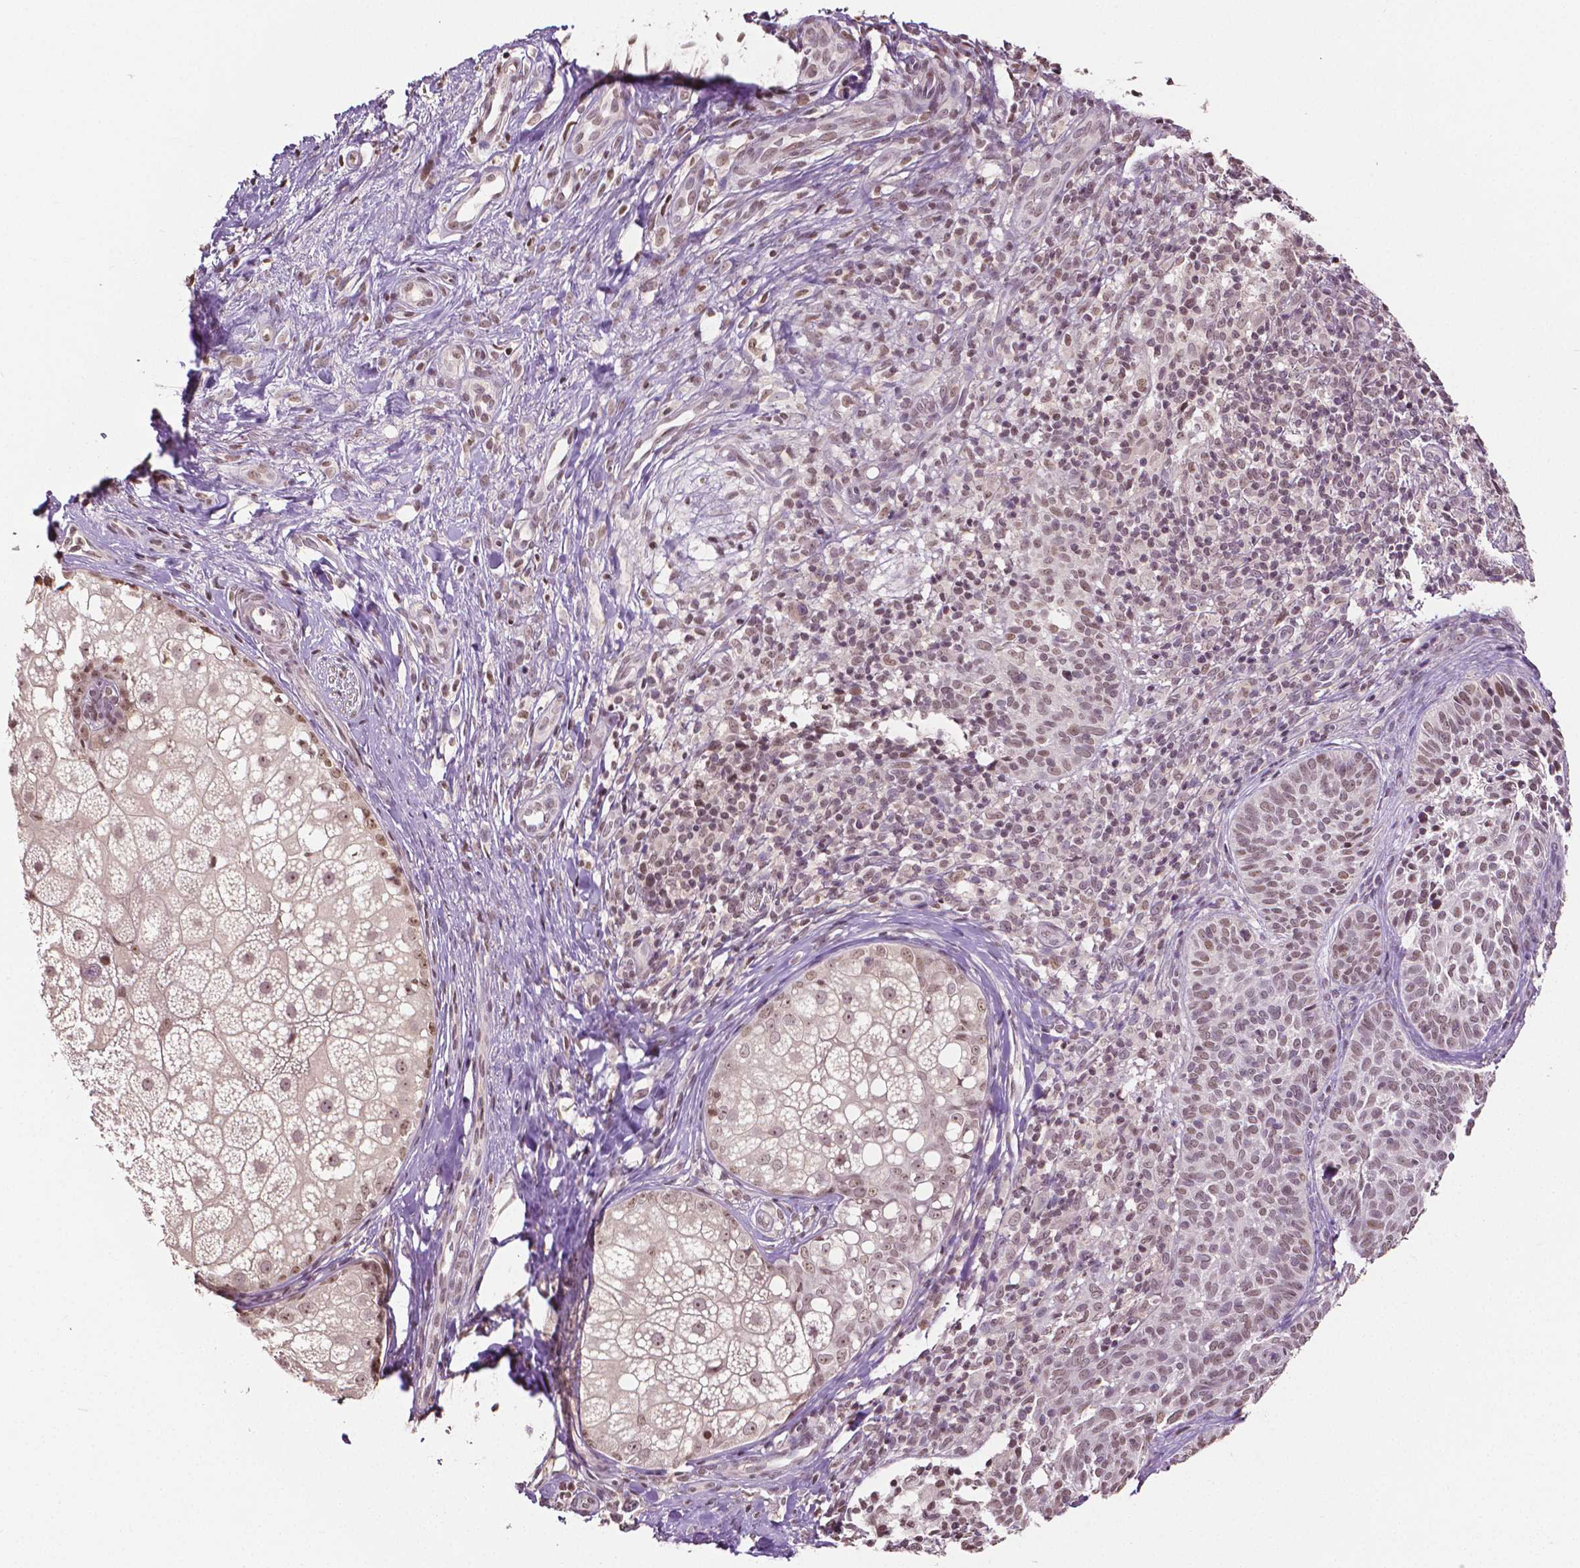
{"staining": {"intensity": "moderate", "quantity": ">75%", "location": "nuclear"}, "tissue": "skin cancer", "cell_type": "Tumor cells", "image_type": "cancer", "snomed": [{"axis": "morphology", "description": "Basal cell carcinoma"}, {"axis": "topography", "description": "Skin"}], "caption": "Immunohistochemical staining of human basal cell carcinoma (skin) displays moderate nuclear protein staining in about >75% of tumor cells.", "gene": "DEK", "patient": {"sex": "male", "age": 57}}